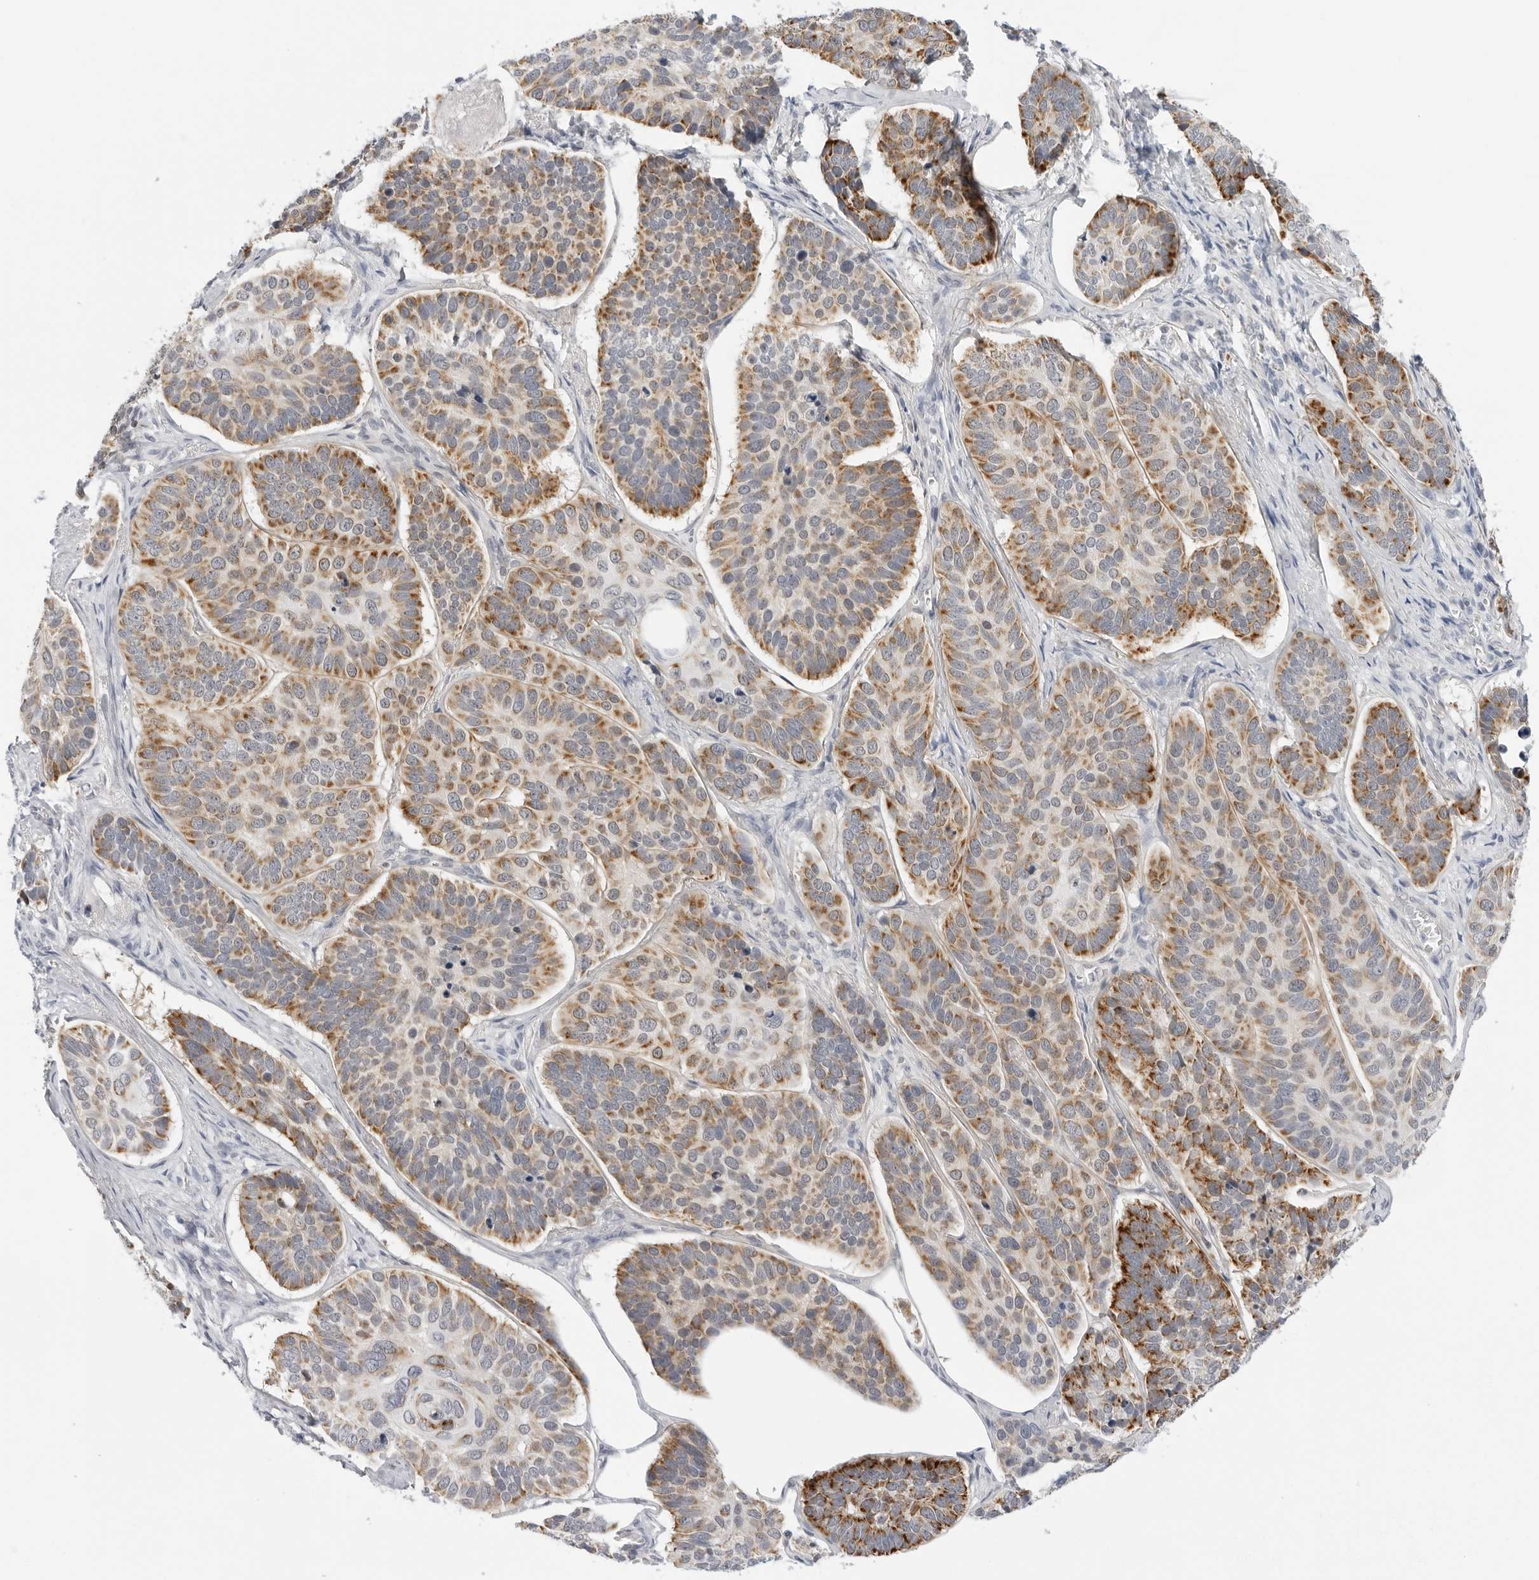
{"staining": {"intensity": "moderate", "quantity": ">75%", "location": "cytoplasmic/membranous"}, "tissue": "skin cancer", "cell_type": "Tumor cells", "image_type": "cancer", "snomed": [{"axis": "morphology", "description": "Basal cell carcinoma"}, {"axis": "topography", "description": "Skin"}], "caption": "Moderate cytoplasmic/membranous expression for a protein is present in approximately >75% of tumor cells of skin cancer using IHC.", "gene": "CIART", "patient": {"sex": "male", "age": 62}}